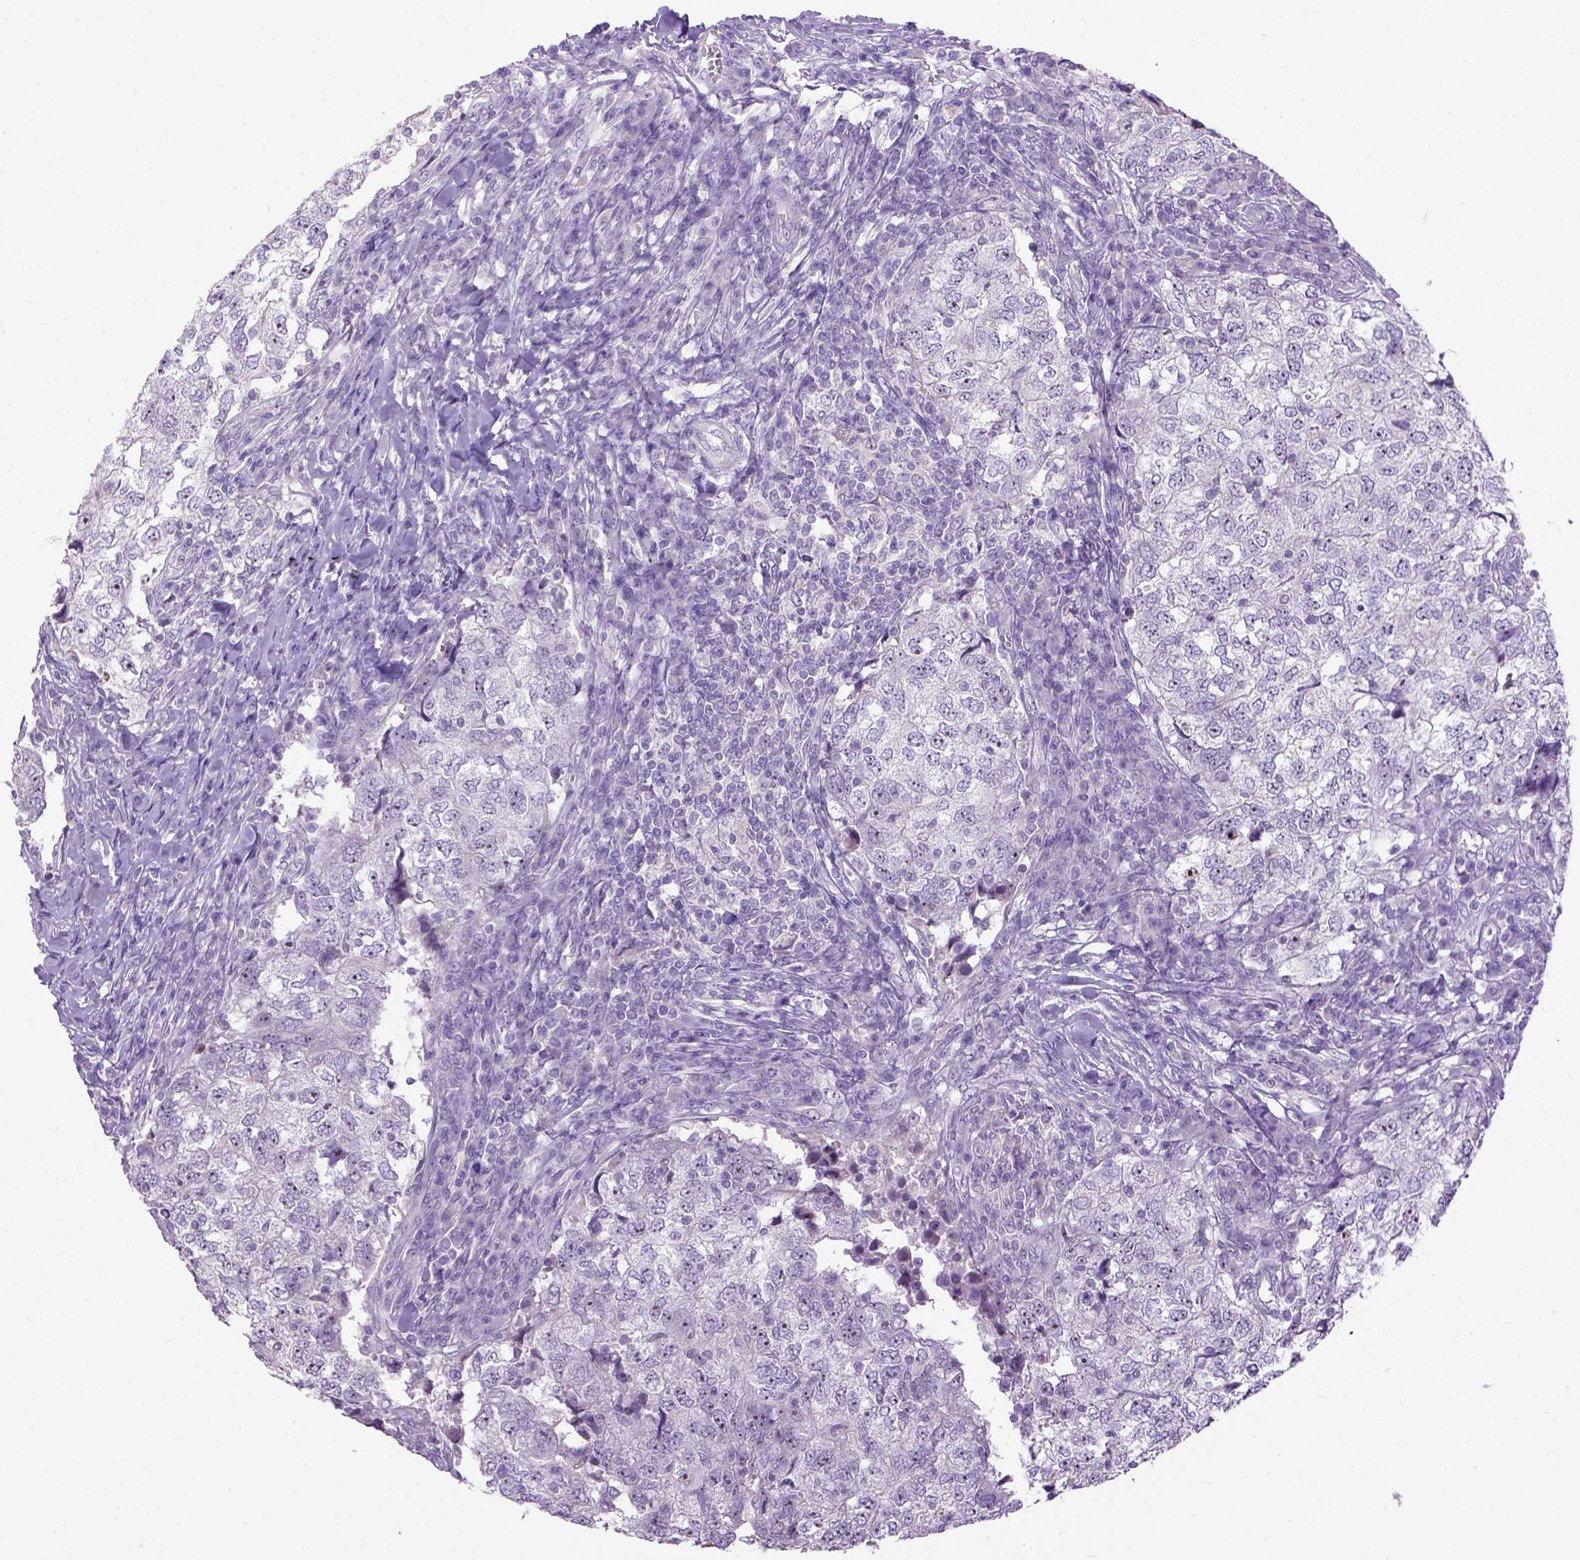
{"staining": {"intensity": "moderate", "quantity": "<25%", "location": "nuclear"}, "tissue": "breast cancer", "cell_type": "Tumor cells", "image_type": "cancer", "snomed": [{"axis": "morphology", "description": "Duct carcinoma"}, {"axis": "topography", "description": "Breast"}], "caption": "Human breast cancer stained with a brown dye demonstrates moderate nuclear positive staining in approximately <25% of tumor cells.", "gene": "UTP4", "patient": {"sex": "female", "age": 30}}